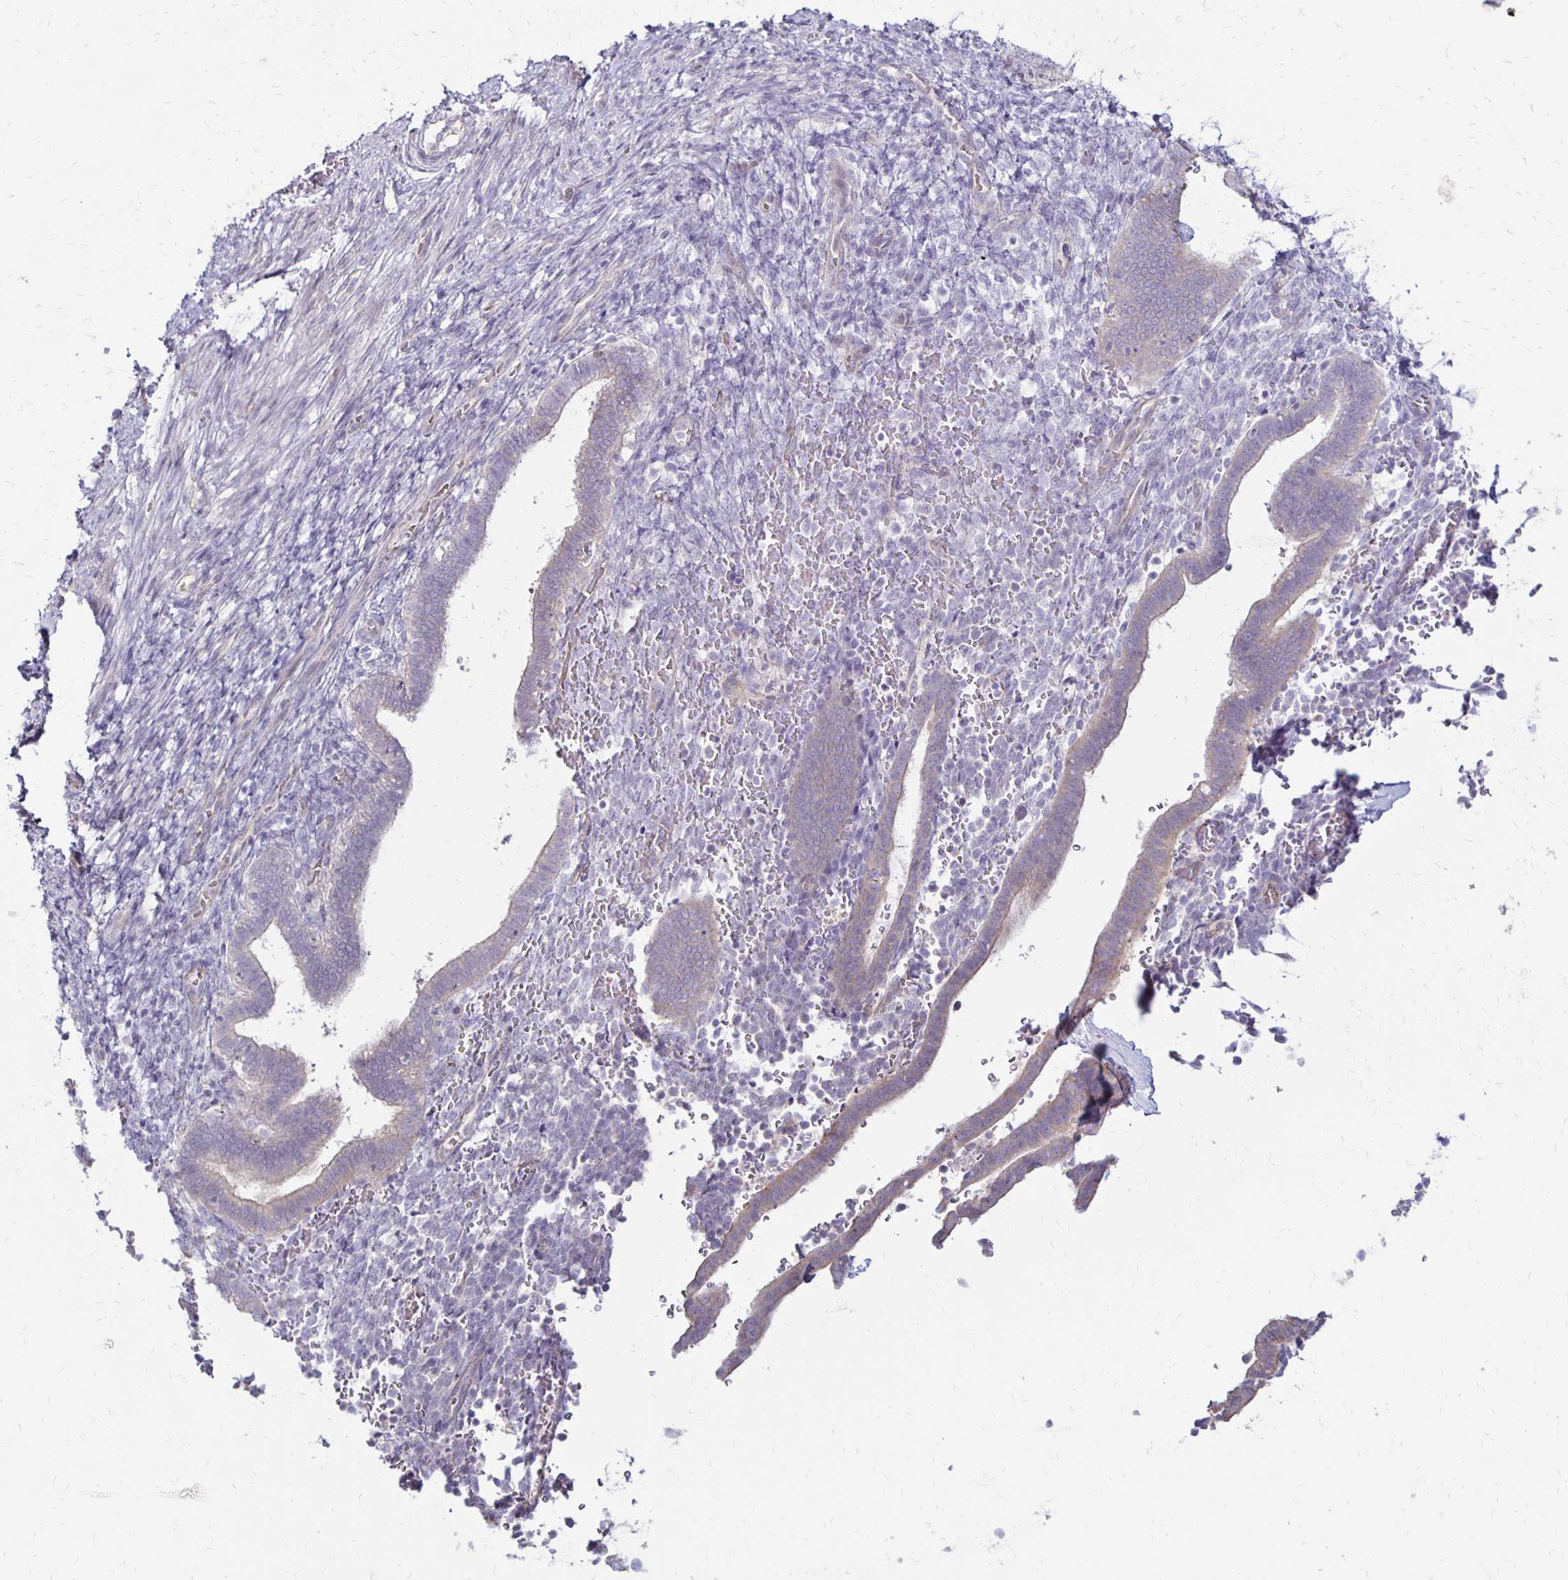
{"staining": {"intensity": "negative", "quantity": "none", "location": "none"}, "tissue": "endometrium", "cell_type": "Cells in endometrial stroma", "image_type": "normal", "snomed": [{"axis": "morphology", "description": "Normal tissue, NOS"}, {"axis": "topography", "description": "Endometrium"}], "caption": "Micrograph shows no protein positivity in cells in endometrial stroma of normal endometrium.", "gene": "KATNBL1", "patient": {"sex": "female", "age": 34}}